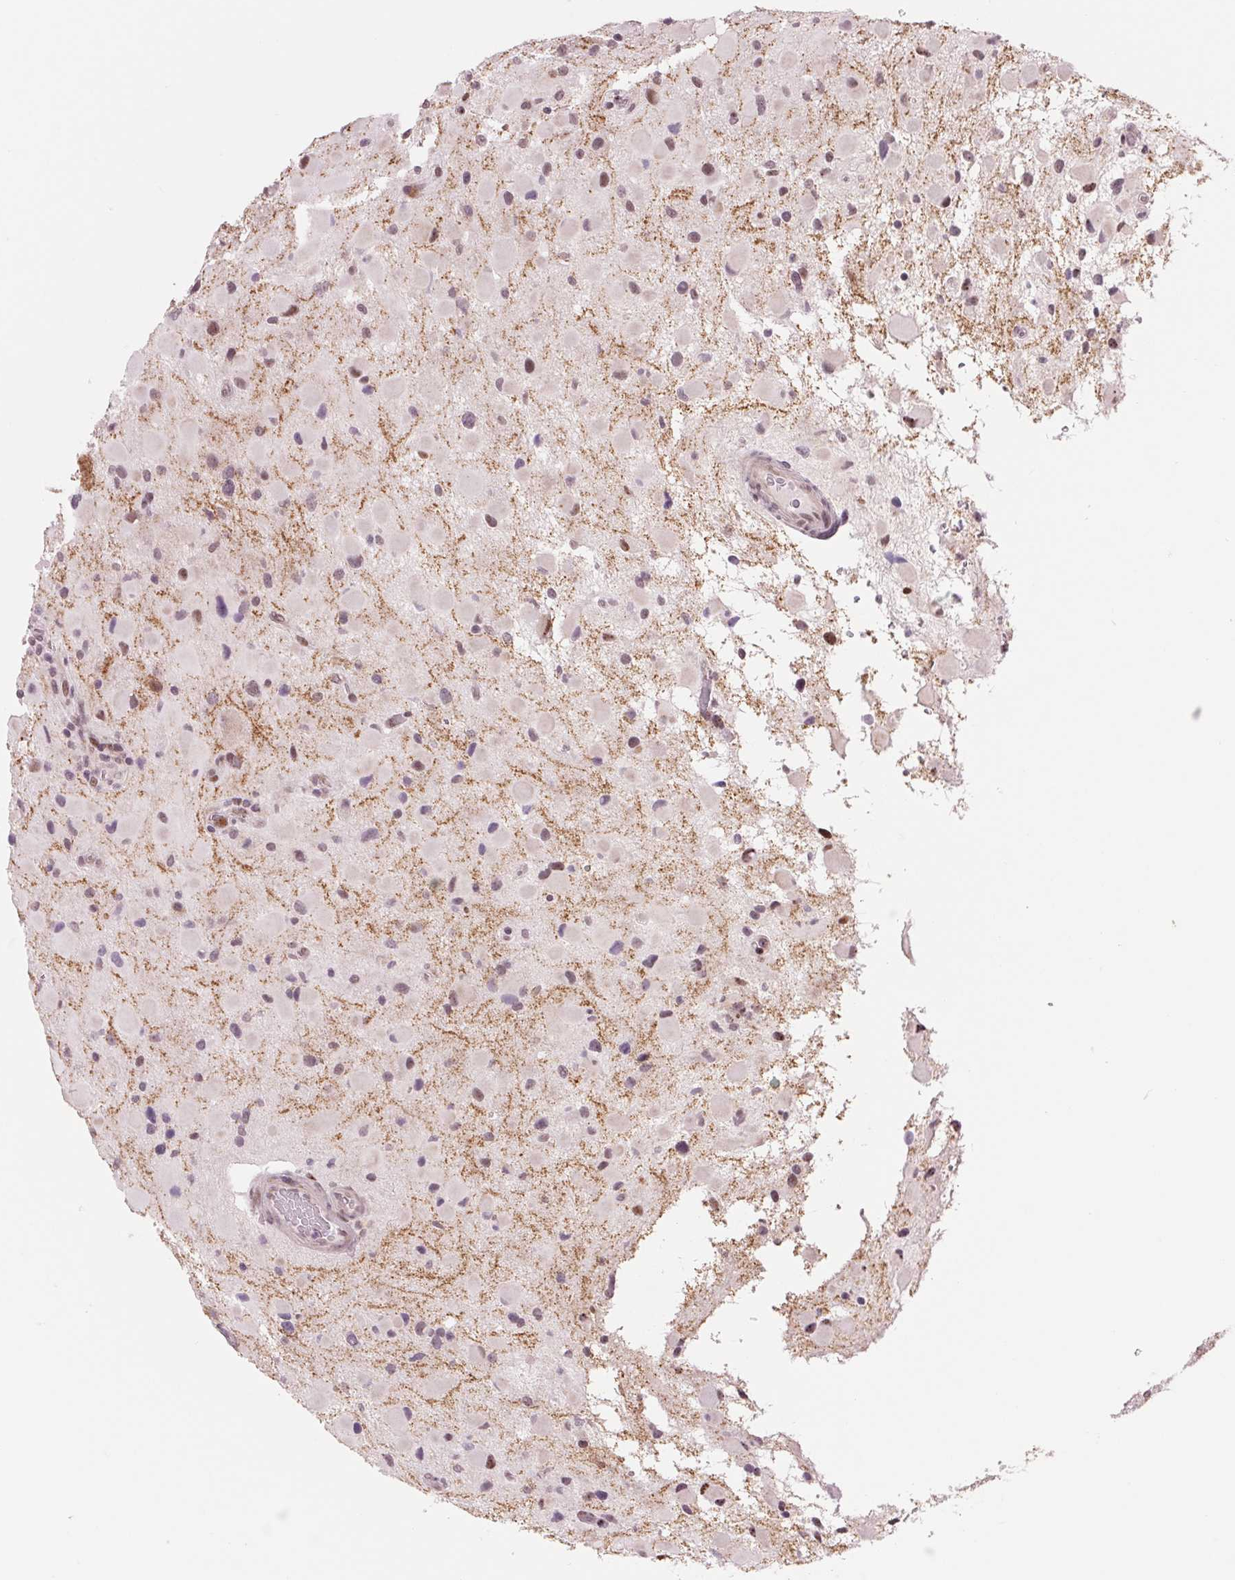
{"staining": {"intensity": "negative", "quantity": "none", "location": "none"}, "tissue": "glioma", "cell_type": "Tumor cells", "image_type": "cancer", "snomed": [{"axis": "morphology", "description": "Glioma, malignant, Low grade"}, {"axis": "topography", "description": "Brain"}], "caption": "The image demonstrates no staining of tumor cells in malignant glioma (low-grade).", "gene": "ARHGAP32", "patient": {"sex": "female", "age": 32}}